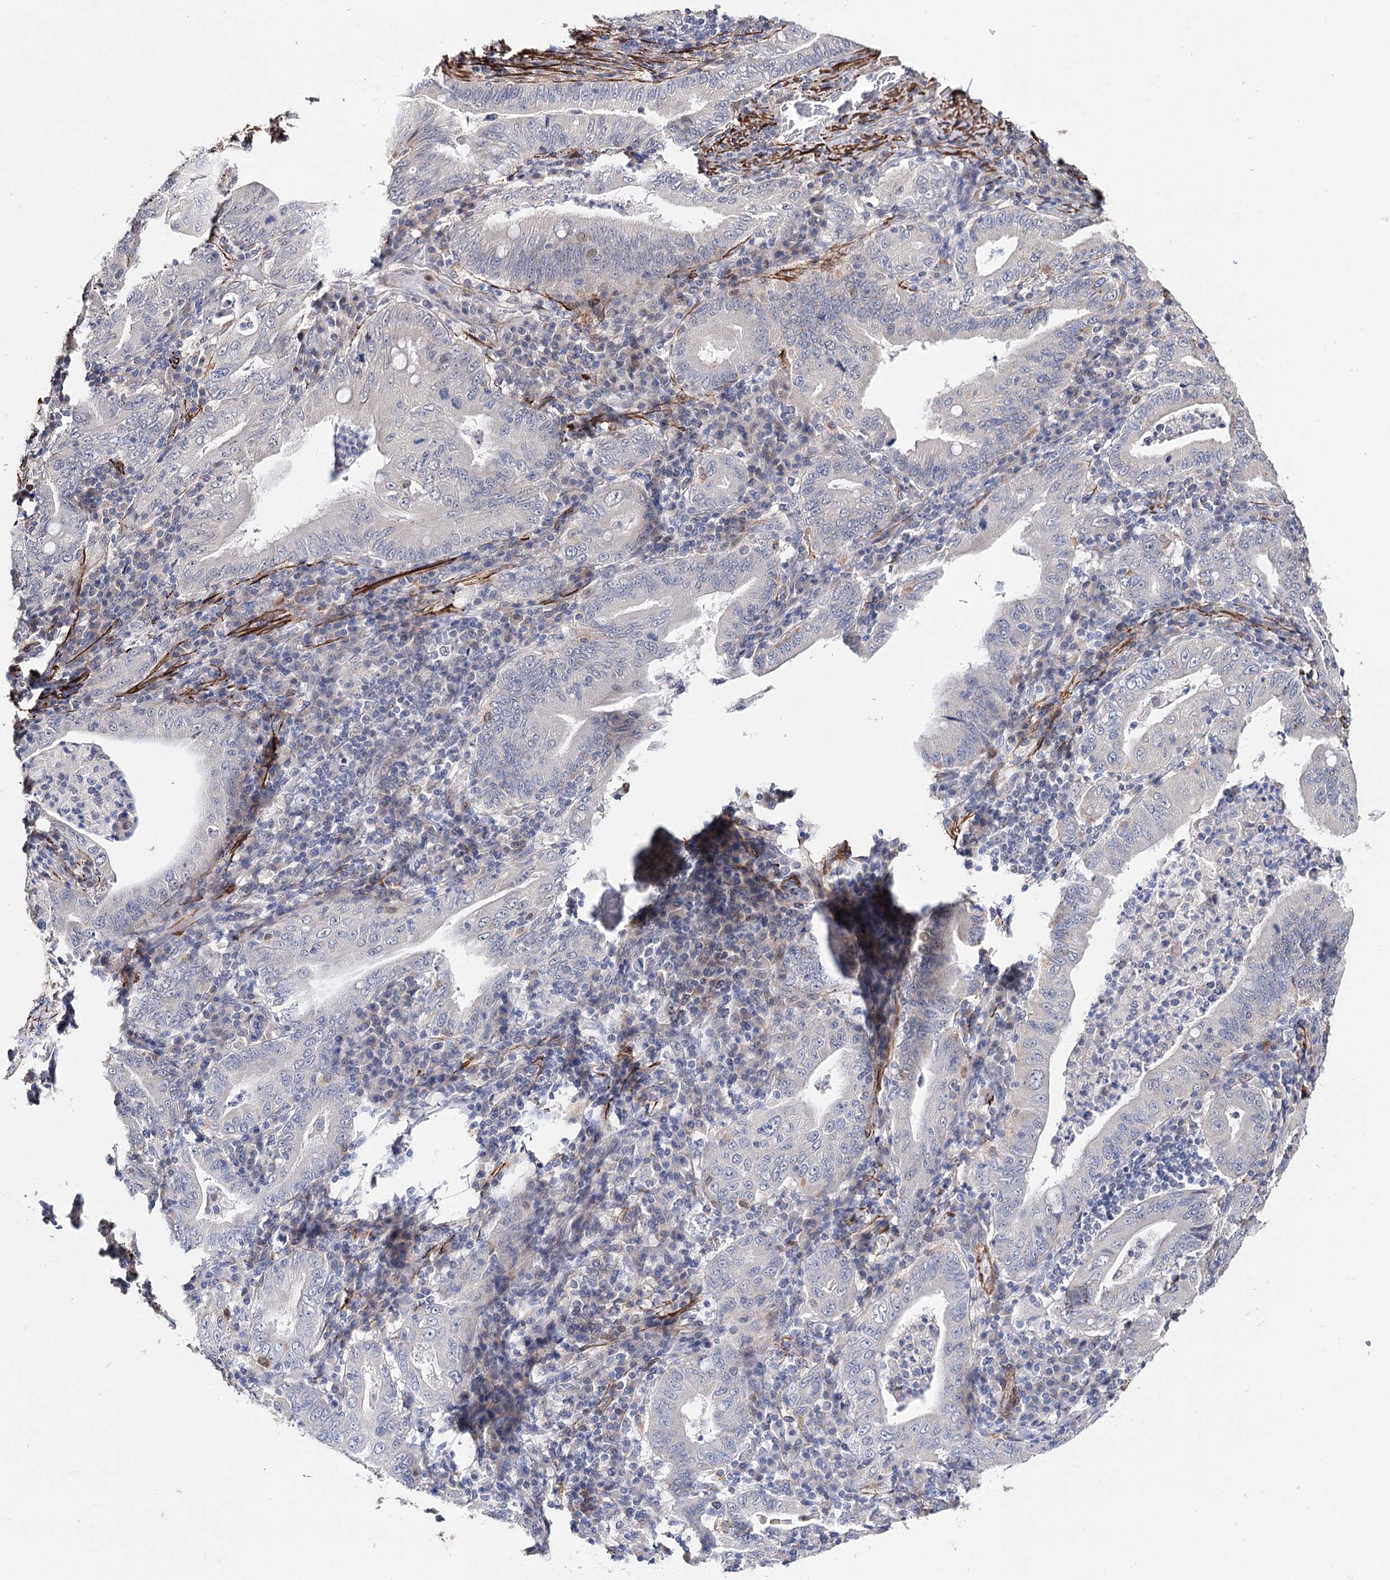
{"staining": {"intensity": "negative", "quantity": "none", "location": "none"}, "tissue": "stomach cancer", "cell_type": "Tumor cells", "image_type": "cancer", "snomed": [{"axis": "morphology", "description": "Normal tissue, NOS"}, {"axis": "morphology", "description": "Adenocarcinoma, NOS"}, {"axis": "topography", "description": "Esophagus"}, {"axis": "topography", "description": "Stomach, upper"}, {"axis": "topography", "description": "Peripheral nerve tissue"}], "caption": "The image reveals no significant positivity in tumor cells of stomach adenocarcinoma.", "gene": "CFAP46", "patient": {"sex": "male", "age": 62}}